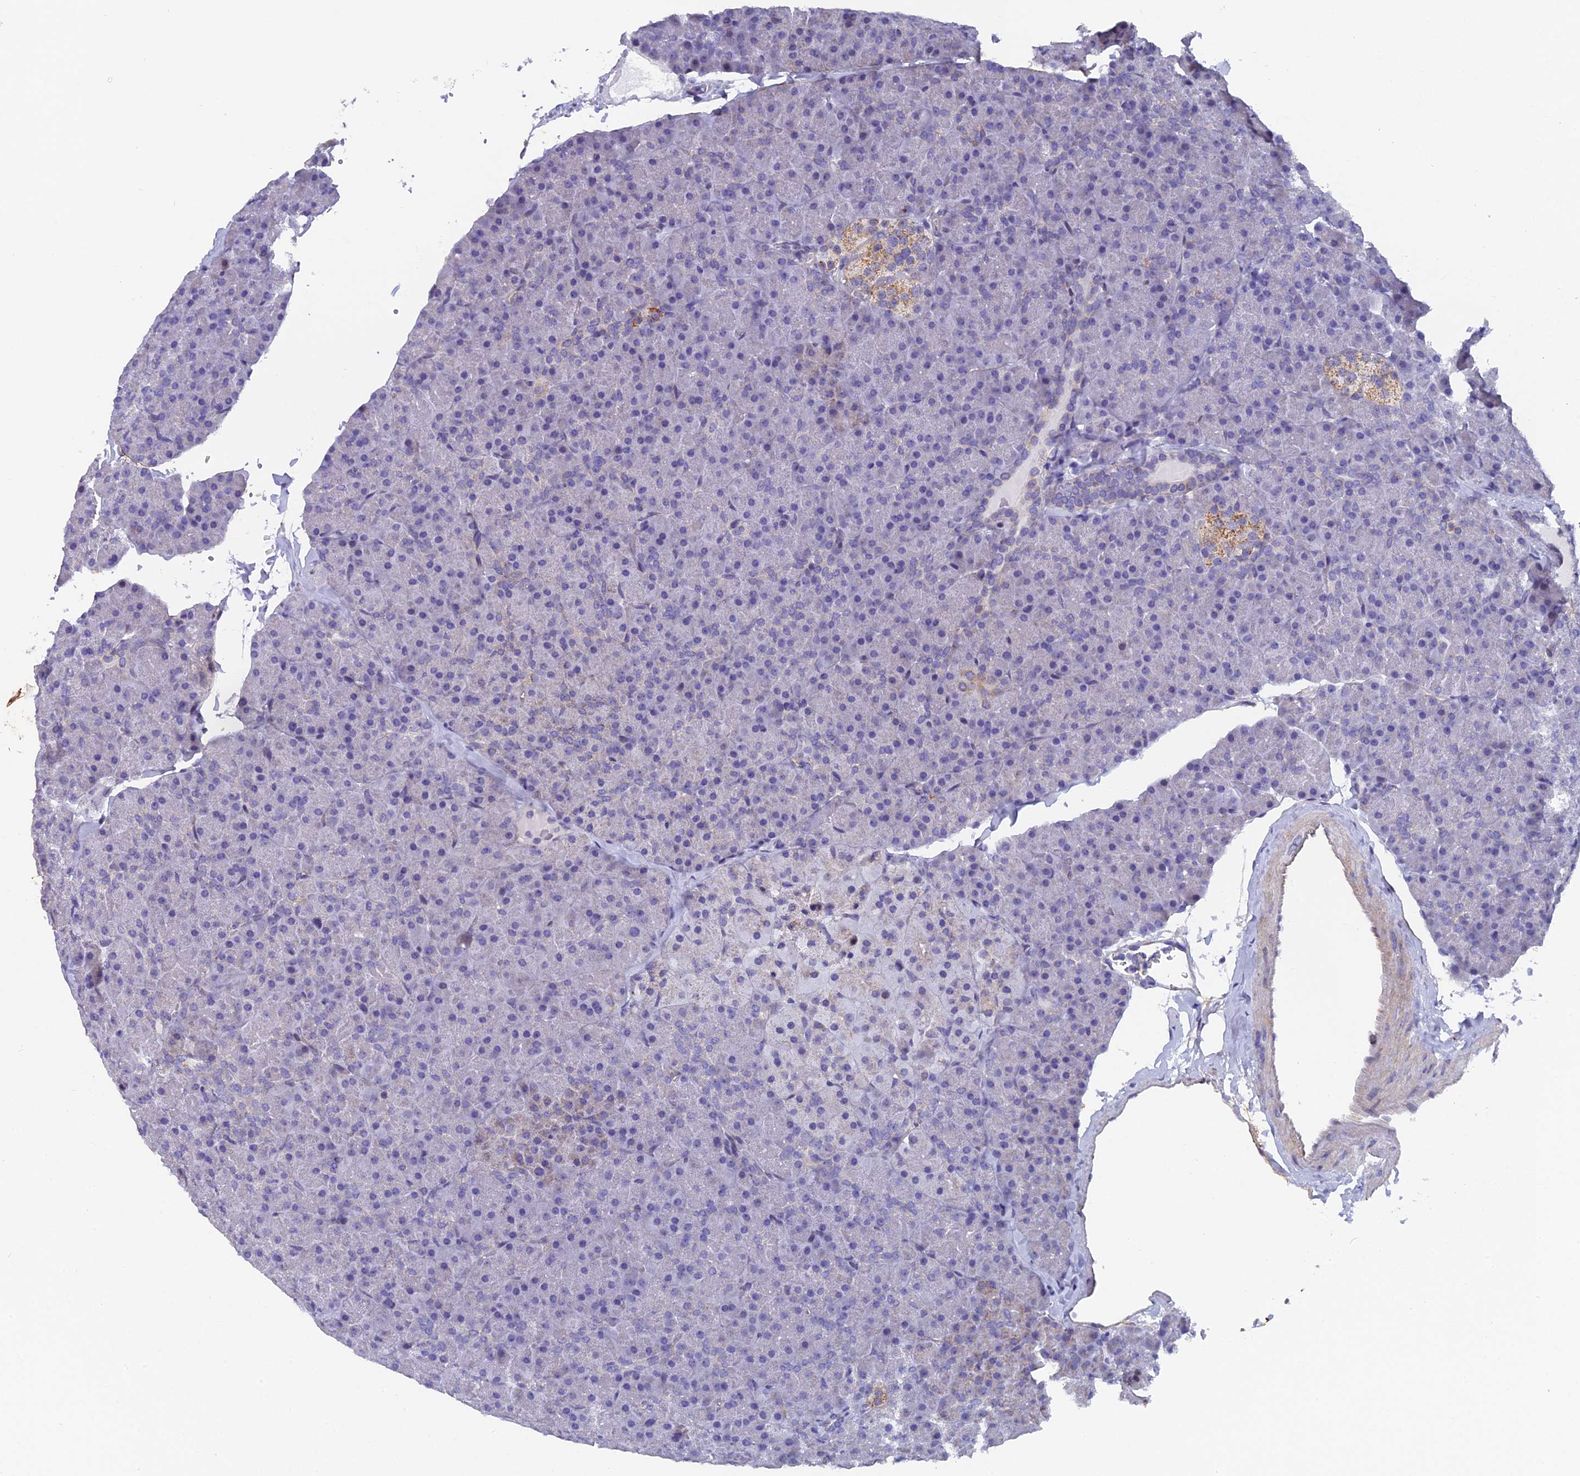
{"staining": {"intensity": "weak", "quantity": "<25%", "location": "cytoplasmic/membranous"}, "tissue": "pancreas", "cell_type": "Exocrine glandular cells", "image_type": "normal", "snomed": [{"axis": "morphology", "description": "Normal tissue, NOS"}, {"axis": "topography", "description": "Pancreas"}], "caption": "High magnification brightfield microscopy of benign pancreas stained with DAB (3,3'-diaminobenzidine) (brown) and counterstained with hematoxylin (blue): exocrine glandular cells show no significant positivity. (DAB (3,3'-diaminobenzidine) immunohistochemistry visualized using brightfield microscopy, high magnification).", "gene": "XKR9", "patient": {"sex": "male", "age": 36}}